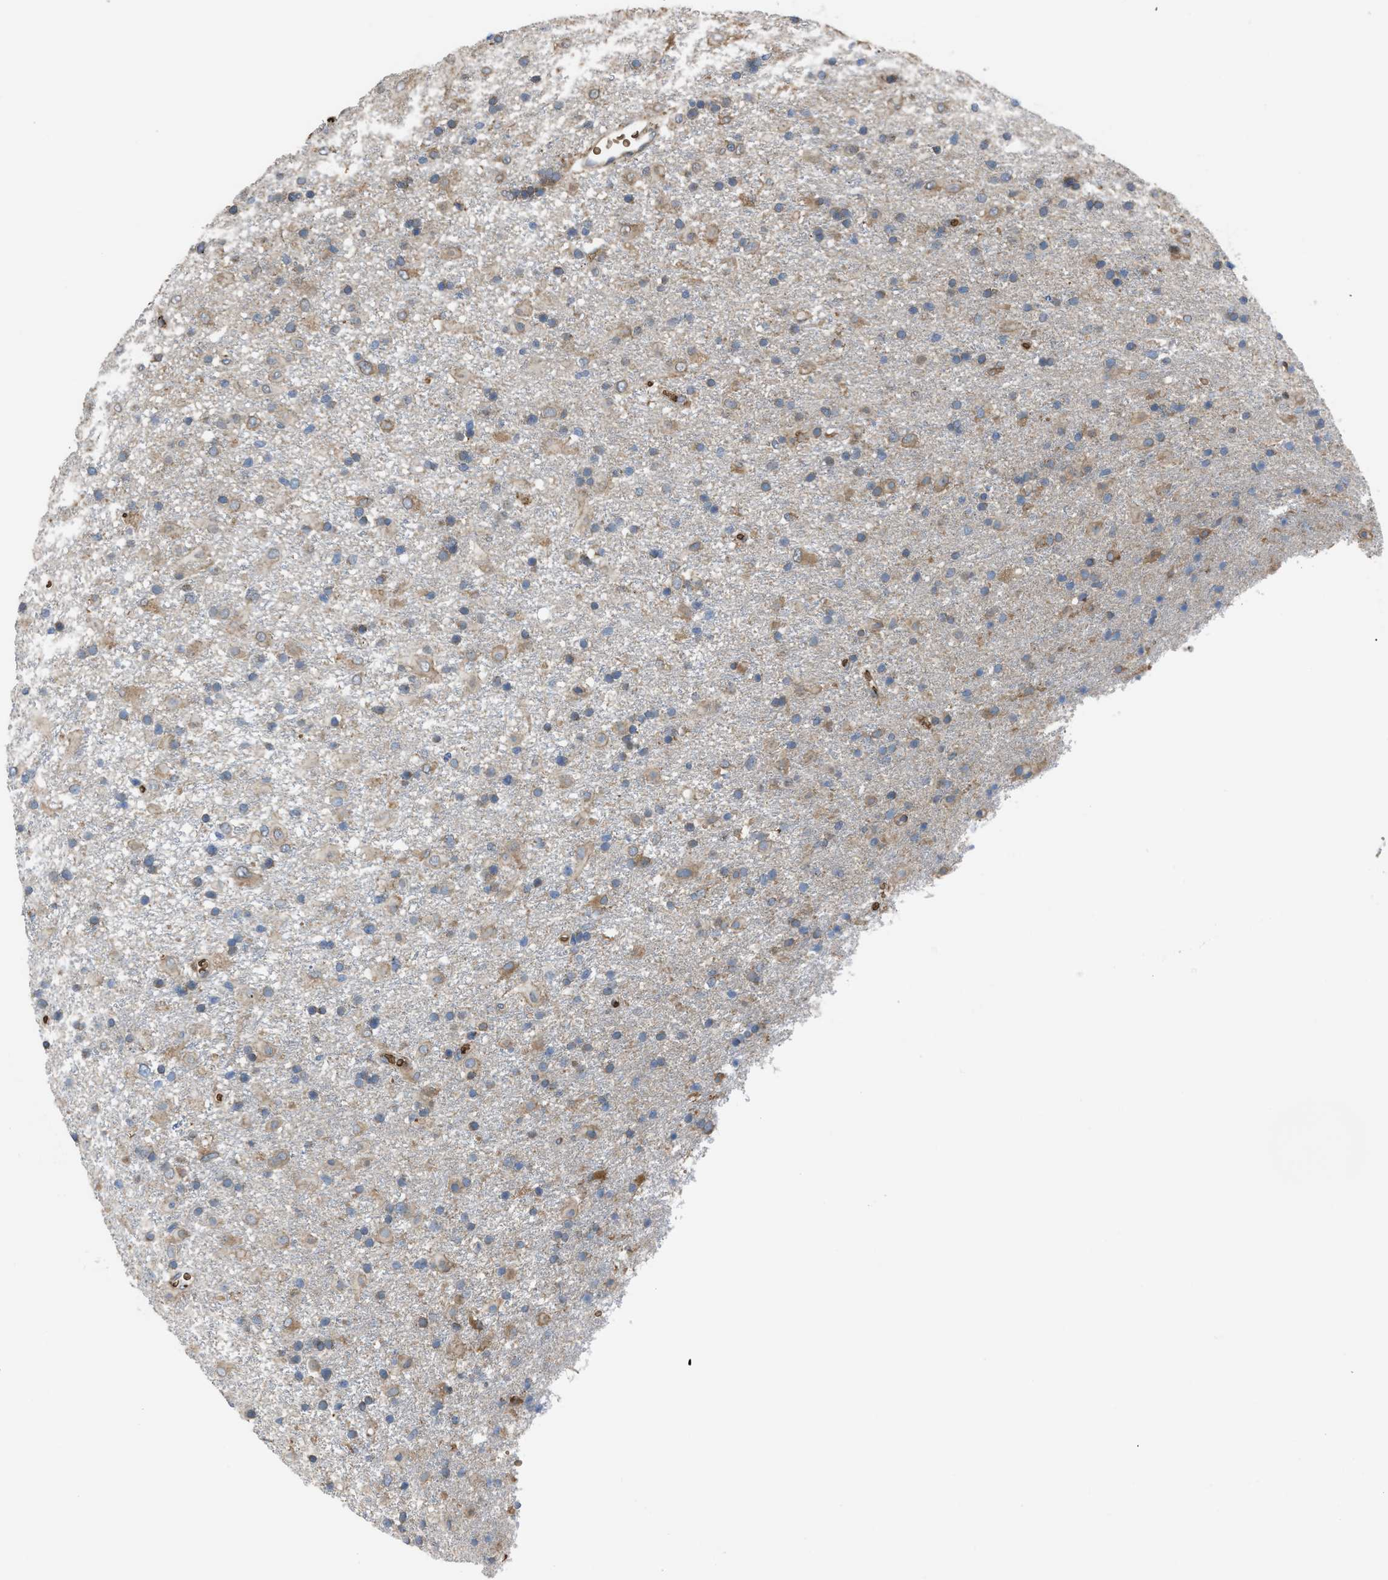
{"staining": {"intensity": "weak", "quantity": ">75%", "location": "cytoplasmic/membranous"}, "tissue": "glioma", "cell_type": "Tumor cells", "image_type": "cancer", "snomed": [{"axis": "morphology", "description": "Glioma, malignant, Low grade"}, {"axis": "topography", "description": "Brain"}], "caption": "DAB (3,3'-diaminobenzidine) immunohistochemical staining of human glioma shows weak cytoplasmic/membranous protein positivity in approximately >75% of tumor cells.", "gene": "SELENOM", "patient": {"sex": "male", "age": 65}}